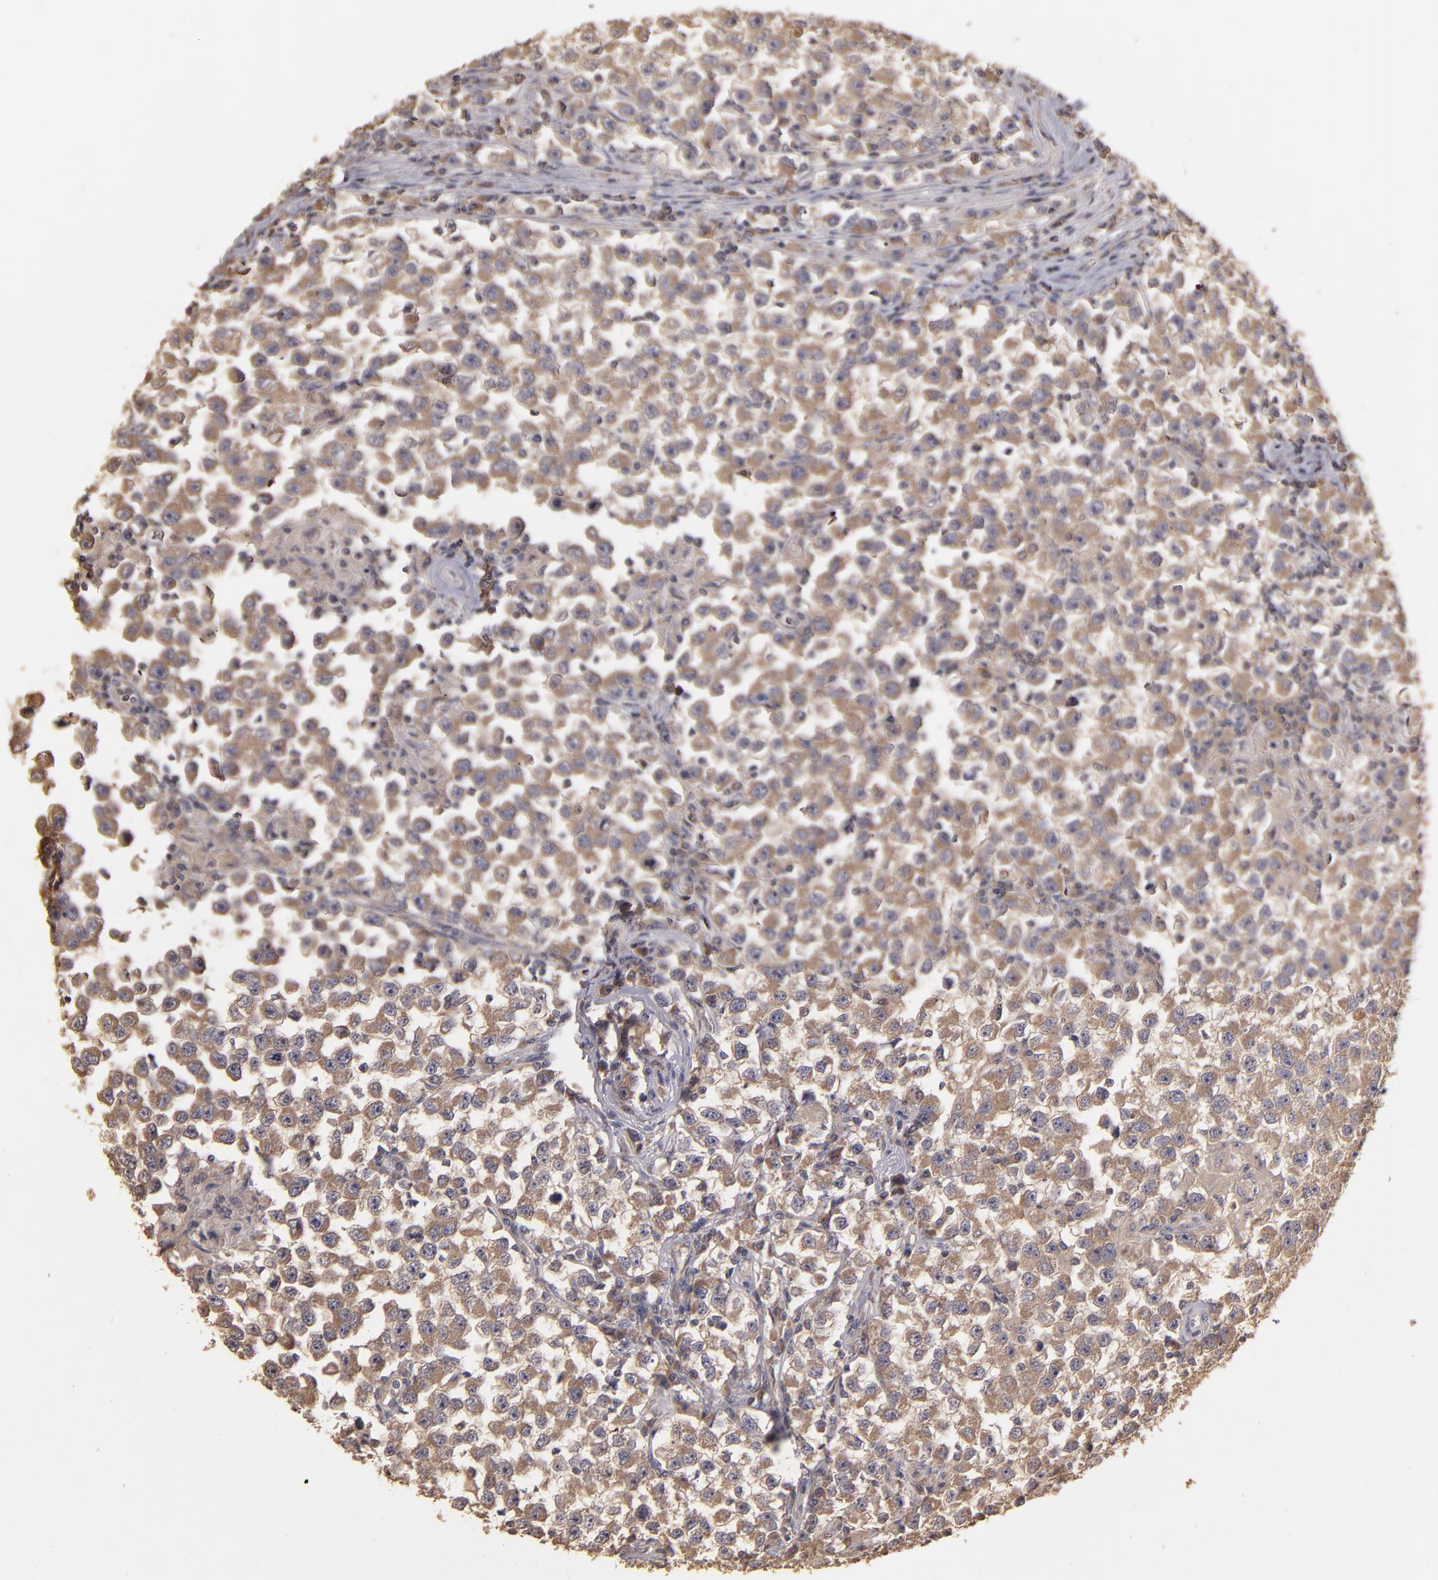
{"staining": {"intensity": "moderate", "quantity": "25%-75%", "location": "cytoplasmic/membranous"}, "tissue": "testis cancer", "cell_type": "Tumor cells", "image_type": "cancer", "snomed": [{"axis": "morphology", "description": "Seminoma, NOS"}, {"axis": "topography", "description": "Testis"}], "caption": "Immunohistochemical staining of human testis cancer reveals moderate cytoplasmic/membranous protein staining in approximately 25%-75% of tumor cells.", "gene": "UPF3B", "patient": {"sex": "male", "age": 33}}